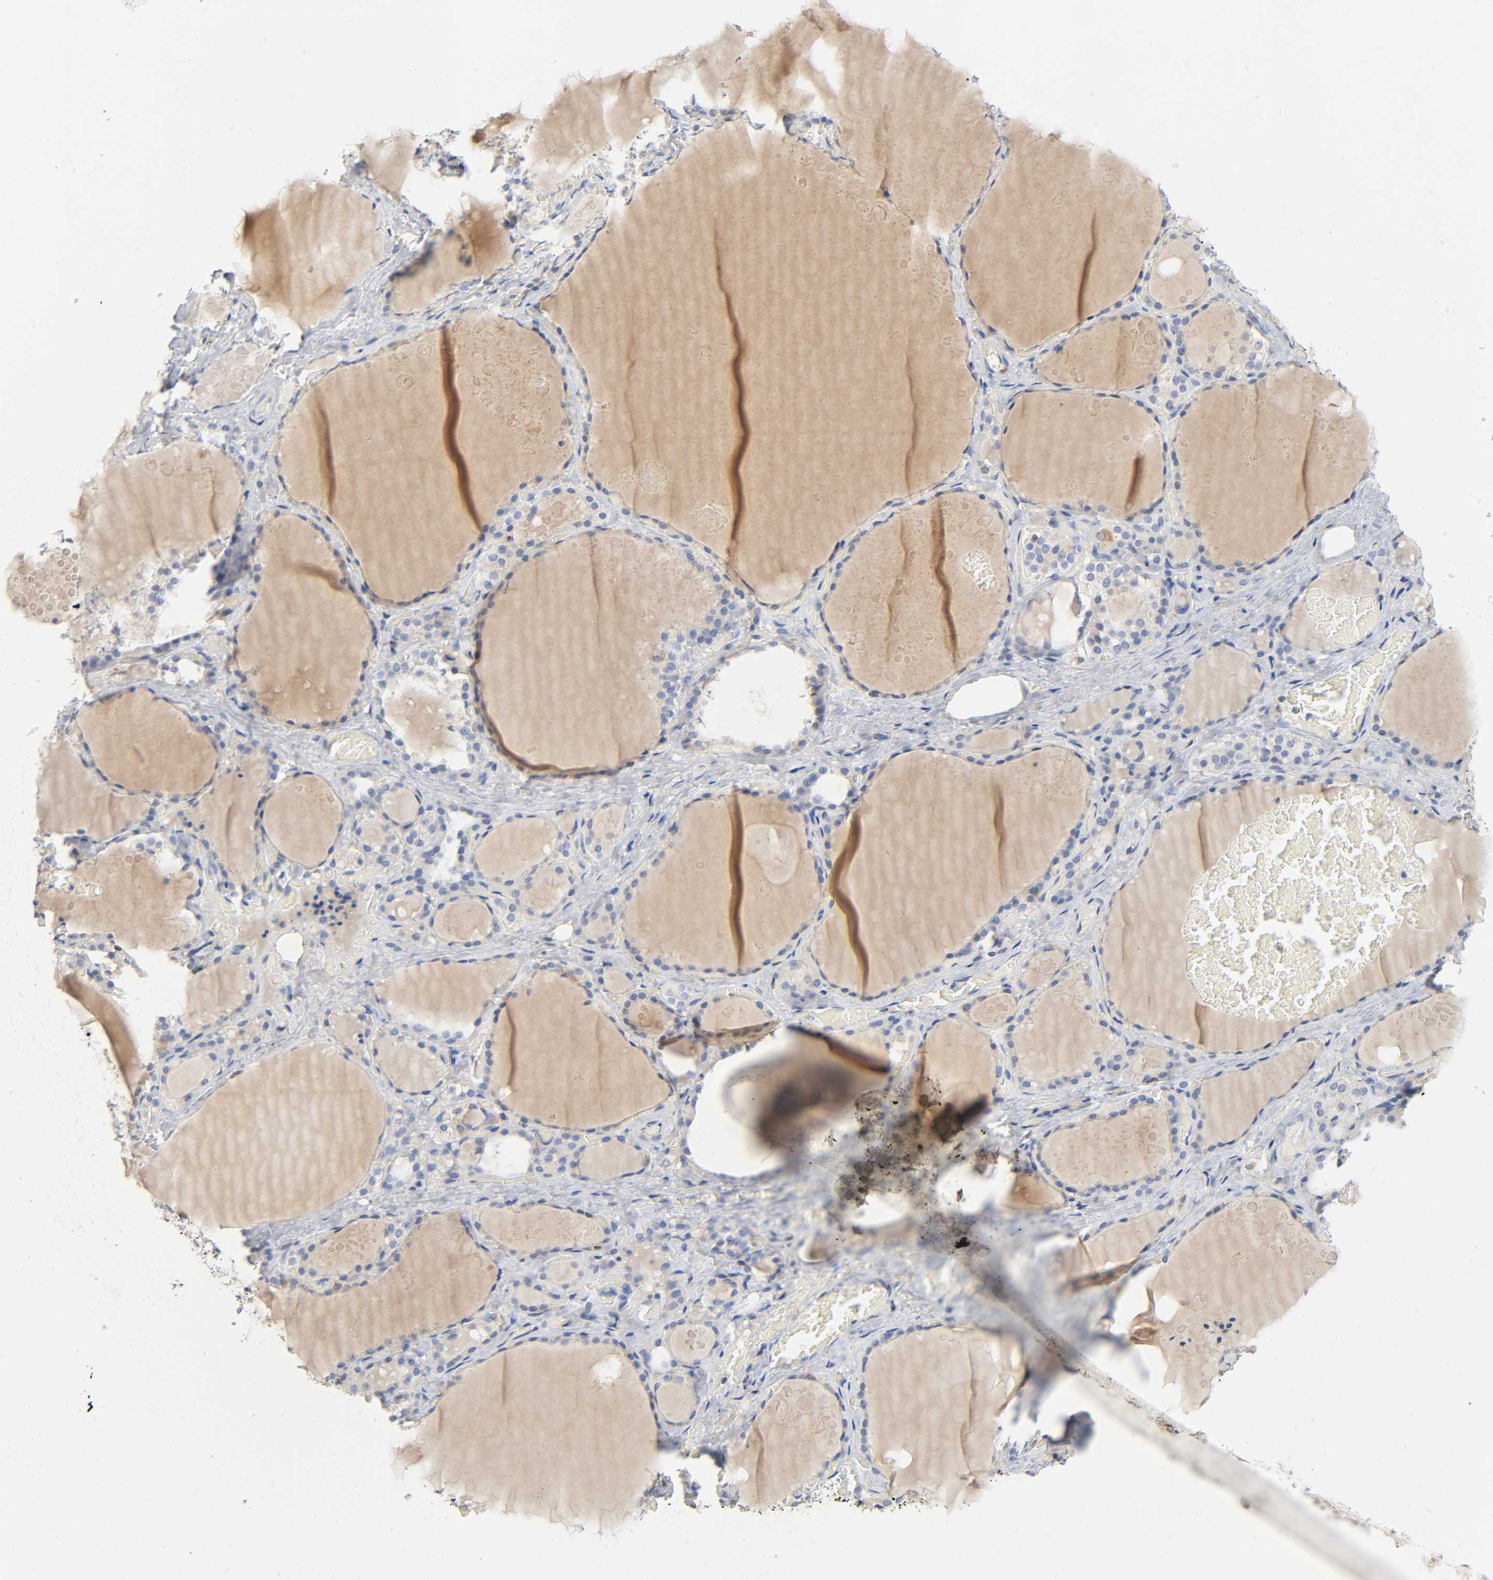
{"staining": {"intensity": "negative", "quantity": "none", "location": "none"}, "tissue": "thyroid gland", "cell_type": "Glandular cells", "image_type": "normal", "snomed": [{"axis": "morphology", "description": "Normal tissue, NOS"}, {"axis": "topography", "description": "Thyroid gland"}], "caption": "Glandular cells are negative for brown protein staining in unremarkable thyroid gland. Nuclei are stained in blue.", "gene": "BAK1", "patient": {"sex": "male", "age": 61}}